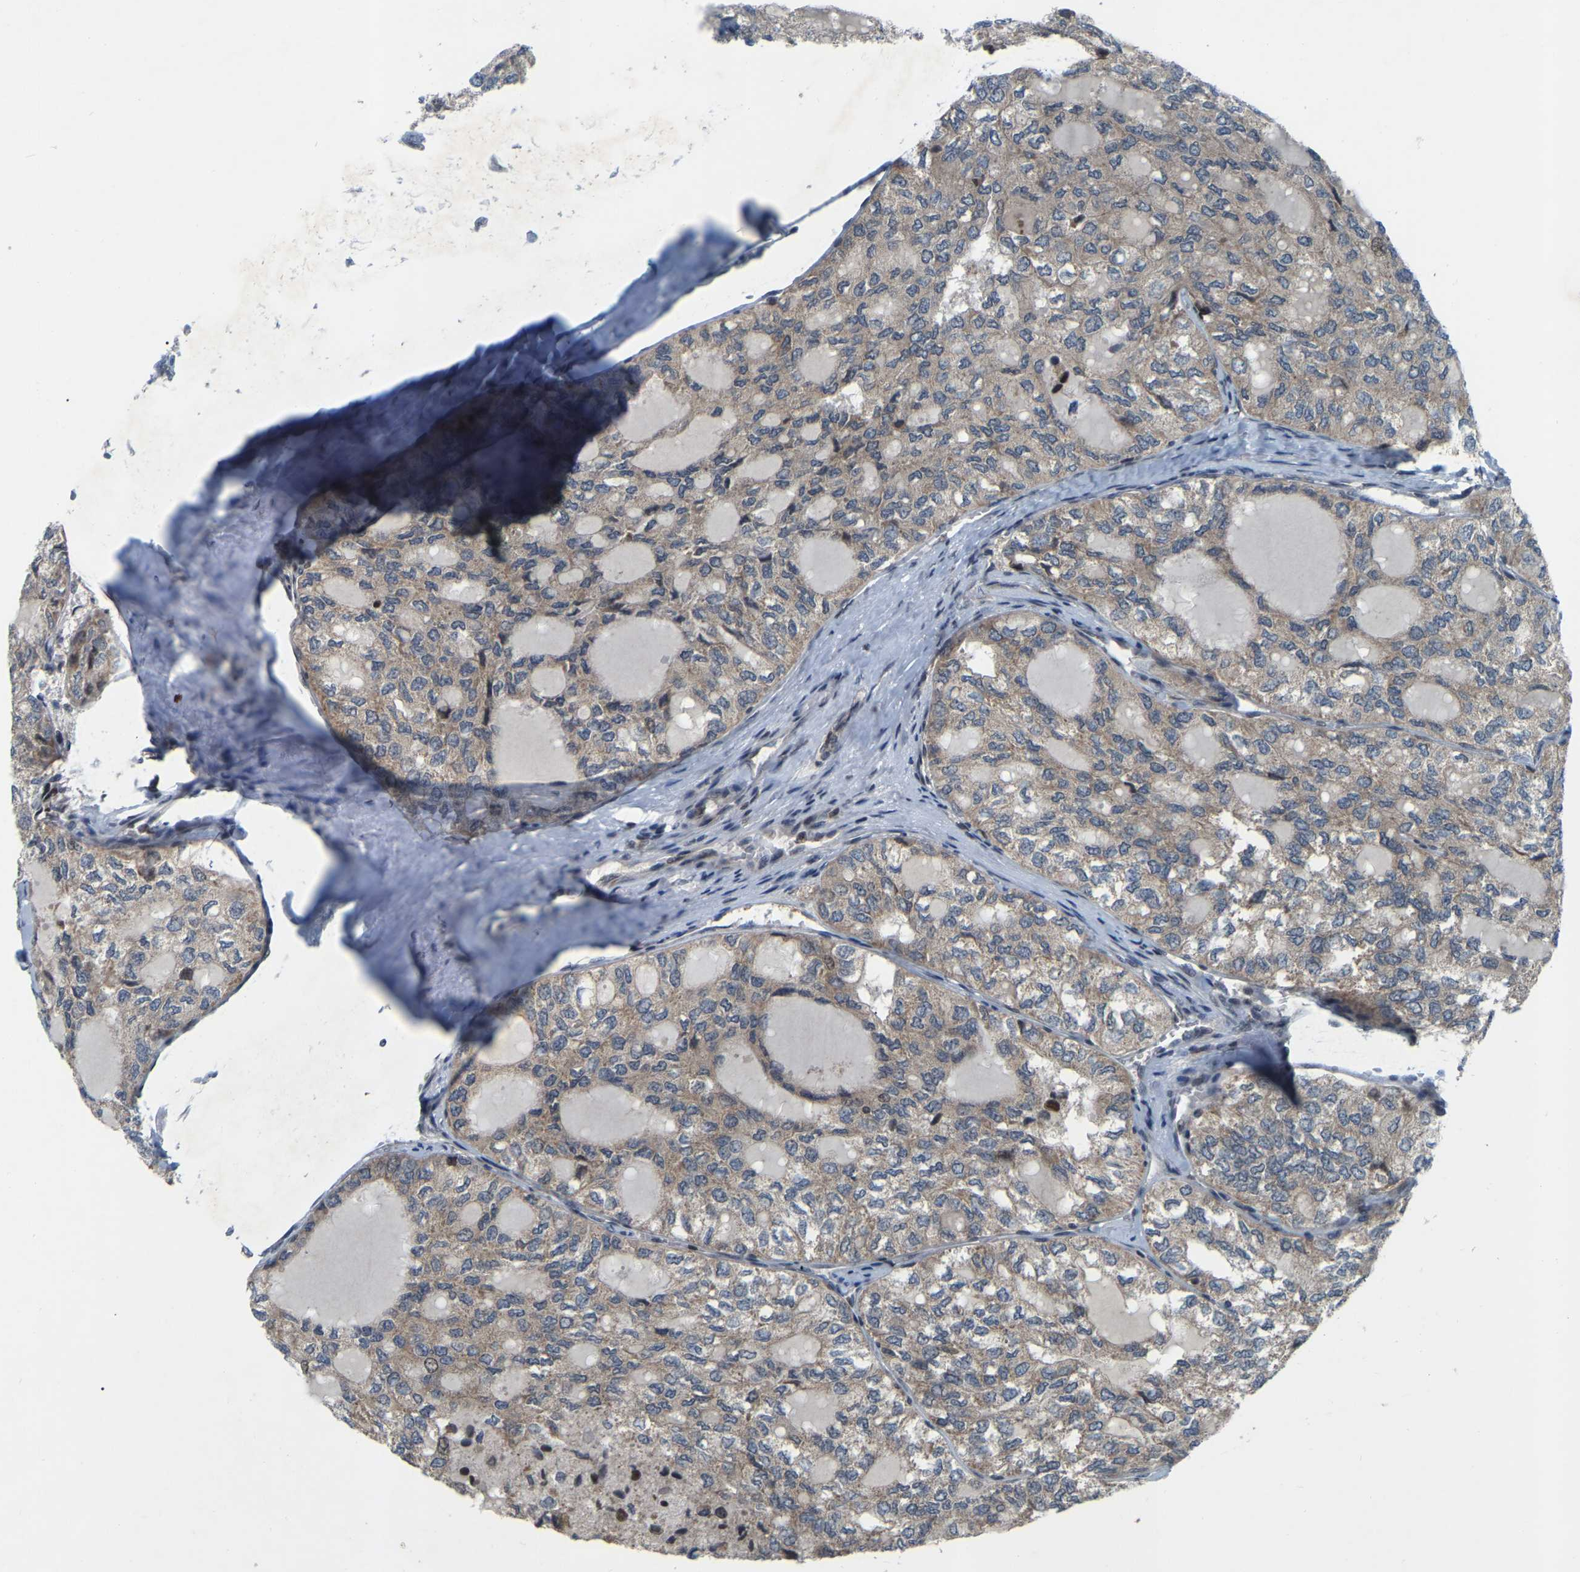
{"staining": {"intensity": "weak", "quantity": ">75%", "location": "cytoplasmic/membranous"}, "tissue": "thyroid cancer", "cell_type": "Tumor cells", "image_type": "cancer", "snomed": [{"axis": "morphology", "description": "Follicular adenoma carcinoma, NOS"}, {"axis": "topography", "description": "Thyroid gland"}], "caption": "Protein analysis of thyroid cancer tissue shows weak cytoplasmic/membranous positivity in about >75% of tumor cells.", "gene": "PARL", "patient": {"sex": "male", "age": 75}}